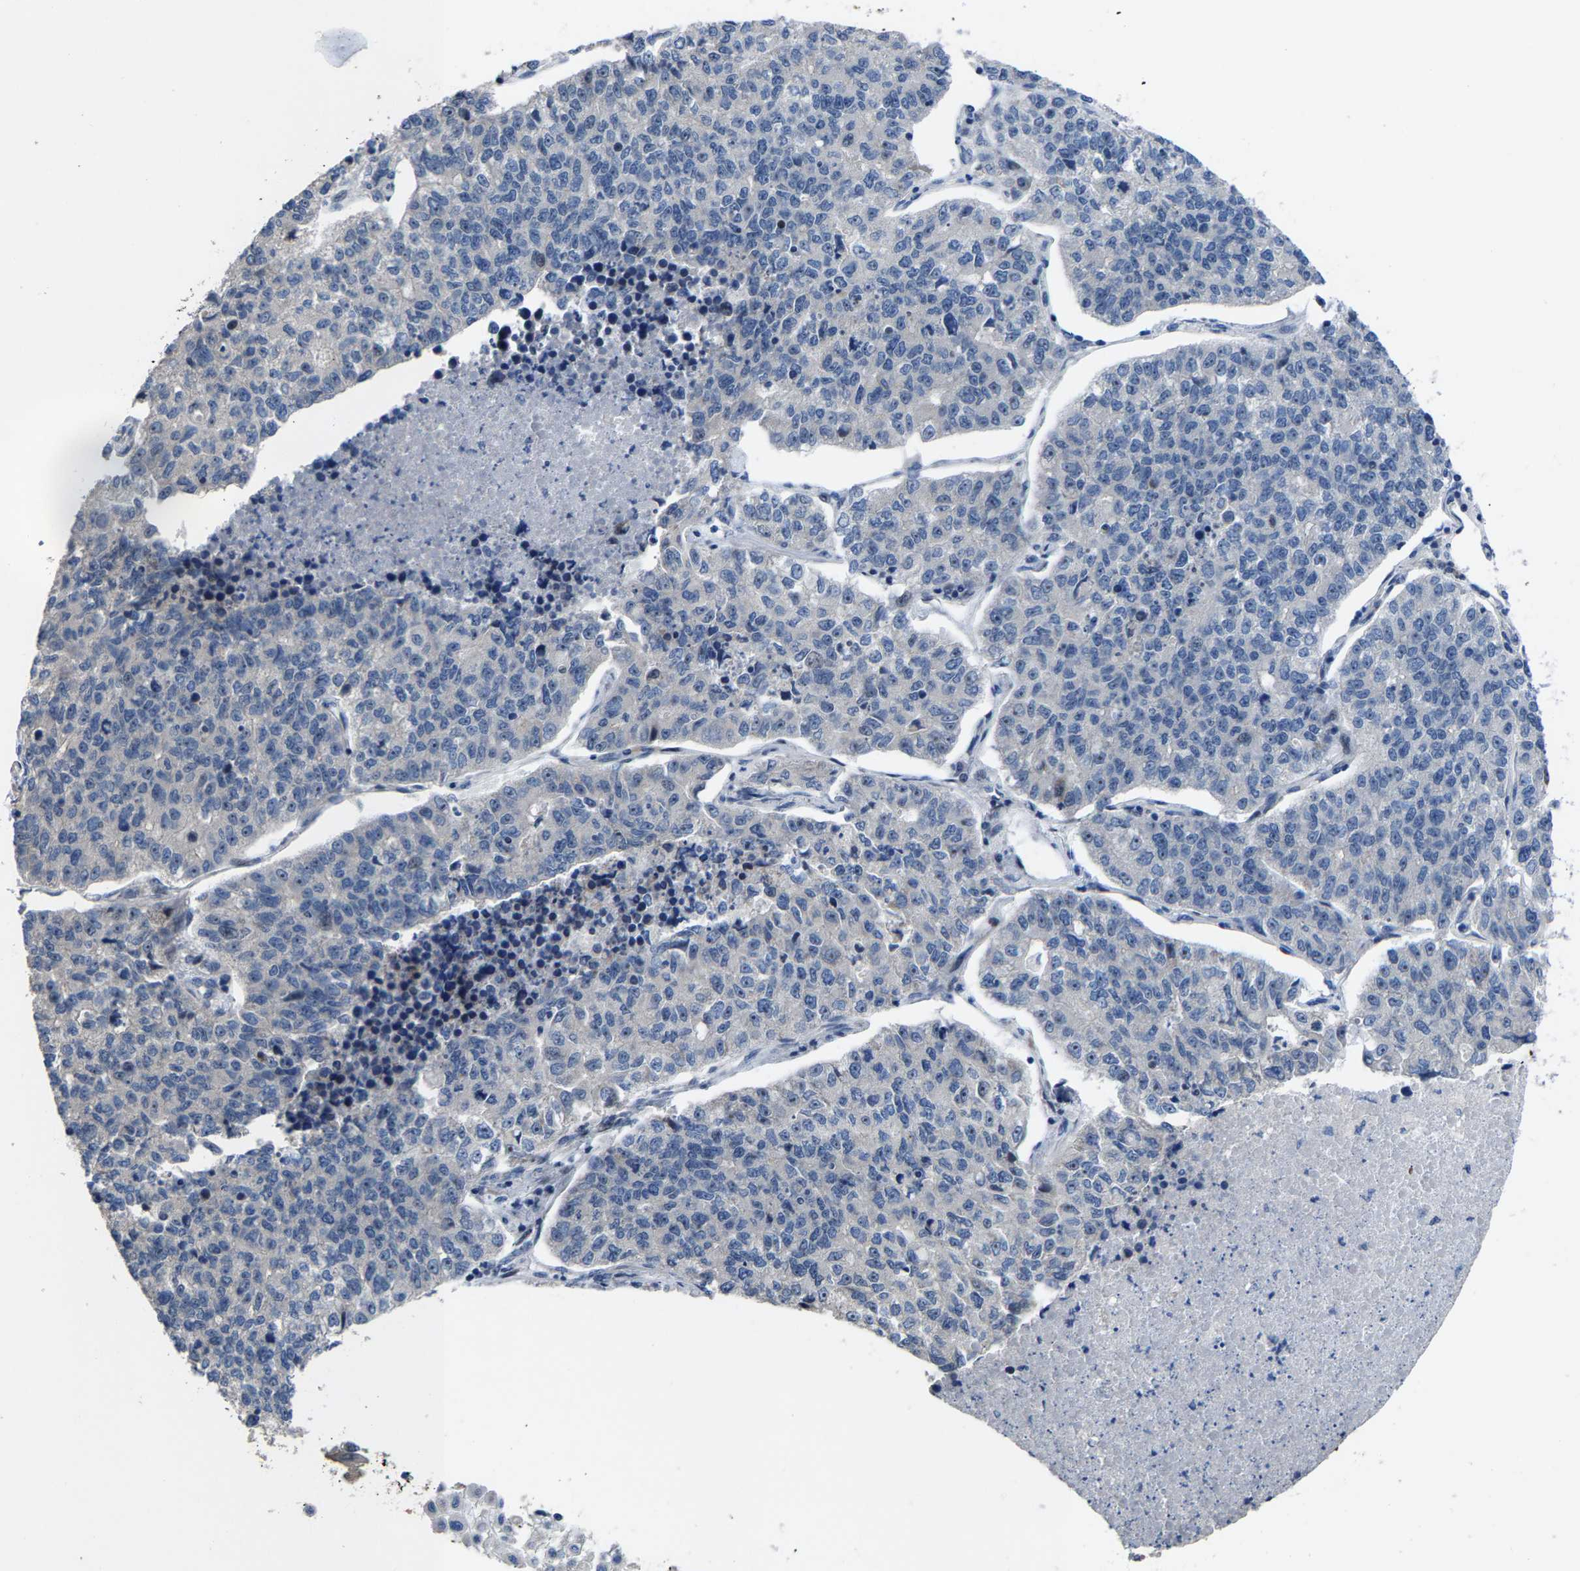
{"staining": {"intensity": "negative", "quantity": "none", "location": "none"}, "tissue": "lung cancer", "cell_type": "Tumor cells", "image_type": "cancer", "snomed": [{"axis": "morphology", "description": "Adenocarcinoma, NOS"}, {"axis": "topography", "description": "Lung"}], "caption": "A histopathology image of lung adenocarcinoma stained for a protein reveals no brown staining in tumor cells.", "gene": "HAUS6", "patient": {"sex": "male", "age": 49}}